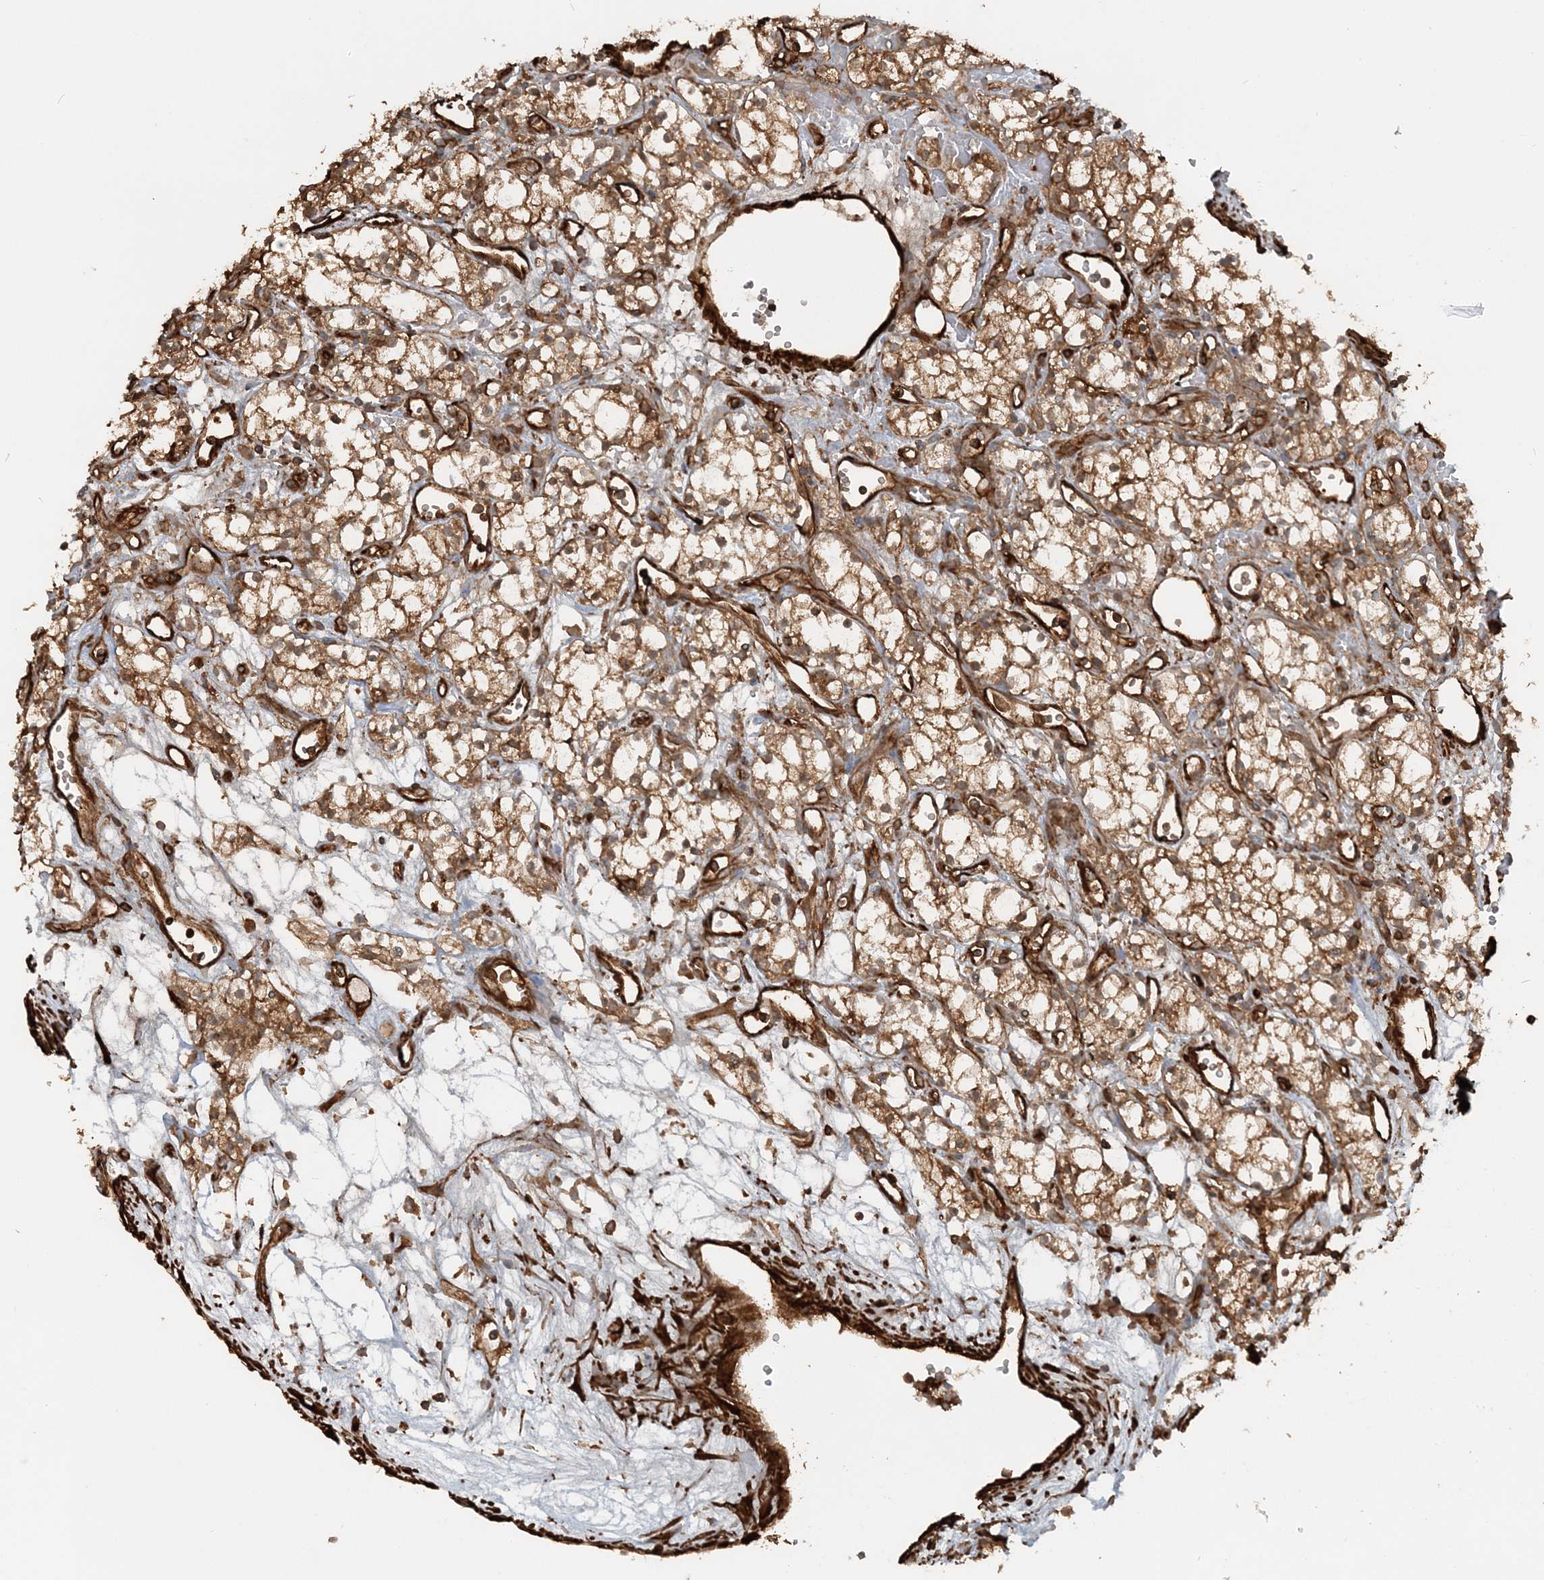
{"staining": {"intensity": "moderate", "quantity": ">75%", "location": "cytoplasmic/membranous,nuclear"}, "tissue": "renal cancer", "cell_type": "Tumor cells", "image_type": "cancer", "snomed": [{"axis": "morphology", "description": "Adenocarcinoma, NOS"}, {"axis": "topography", "description": "Kidney"}], "caption": "The immunohistochemical stain highlights moderate cytoplasmic/membranous and nuclear expression in tumor cells of renal cancer (adenocarcinoma) tissue.", "gene": "DSTN", "patient": {"sex": "male", "age": 59}}